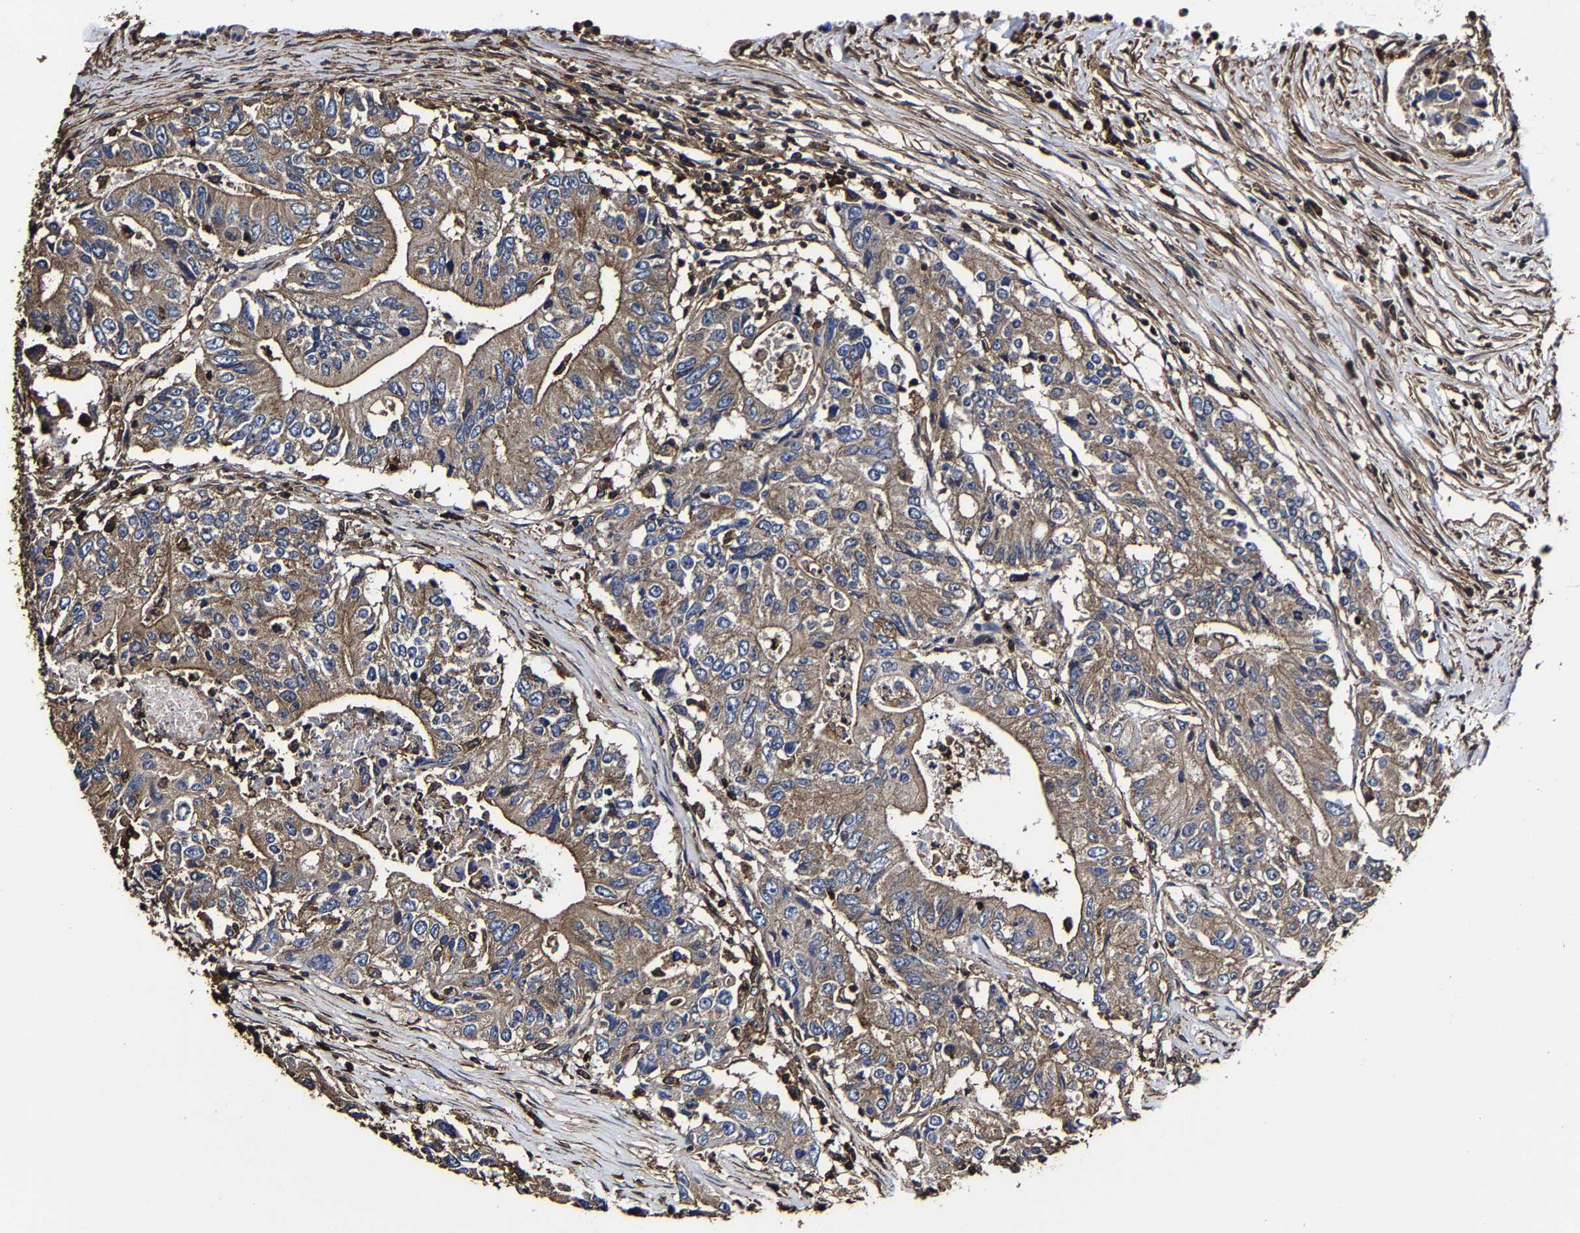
{"staining": {"intensity": "moderate", "quantity": ">75%", "location": "cytoplasmic/membranous"}, "tissue": "colorectal cancer", "cell_type": "Tumor cells", "image_type": "cancer", "snomed": [{"axis": "morphology", "description": "Adenocarcinoma, NOS"}, {"axis": "topography", "description": "Colon"}], "caption": "High-magnification brightfield microscopy of colorectal cancer stained with DAB (3,3'-diaminobenzidine) (brown) and counterstained with hematoxylin (blue). tumor cells exhibit moderate cytoplasmic/membranous staining is identified in approximately>75% of cells.", "gene": "SSH3", "patient": {"sex": "female", "age": 77}}